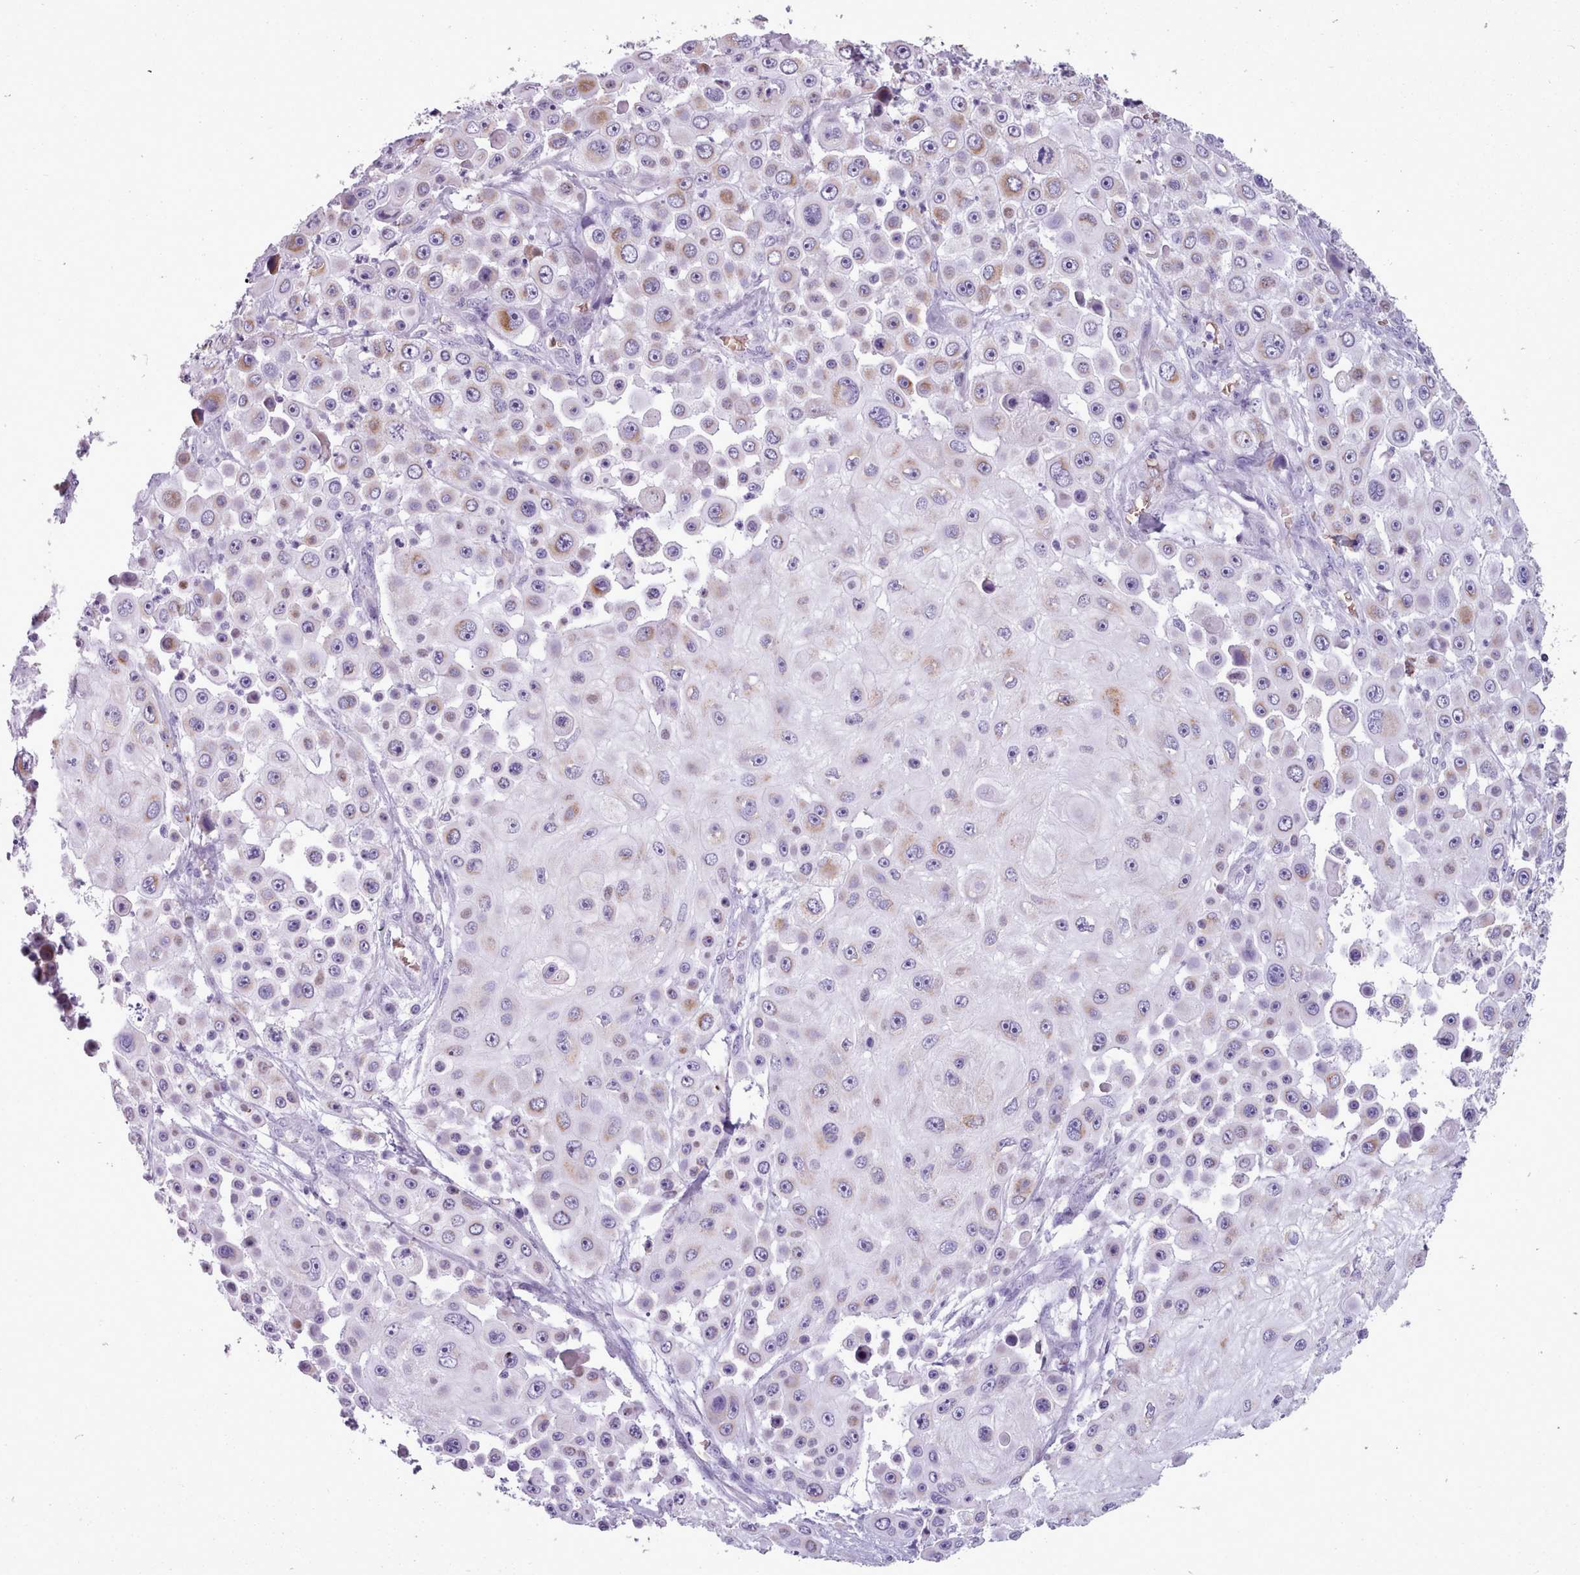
{"staining": {"intensity": "moderate", "quantity": "<25%", "location": "cytoplasmic/membranous"}, "tissue": "skin cancer", "cell_type": "Tumor cells", "image_type": "cancer", "snomed": [{"axis": "morphology", "description": "Squamous cell carcinoma, NOS"}, {"axis": "topography", "description": "Skin"}], "caption": "An immunohistochemistry image of tumor tissue is shown. Protein staining in brown shows moderate cytoplasmic/membranous positivity in skin cancer (squamous cell carcinoma) within tumor cells.", "gene": "AK4", "patient": {"sex": "male", "age": 67}}